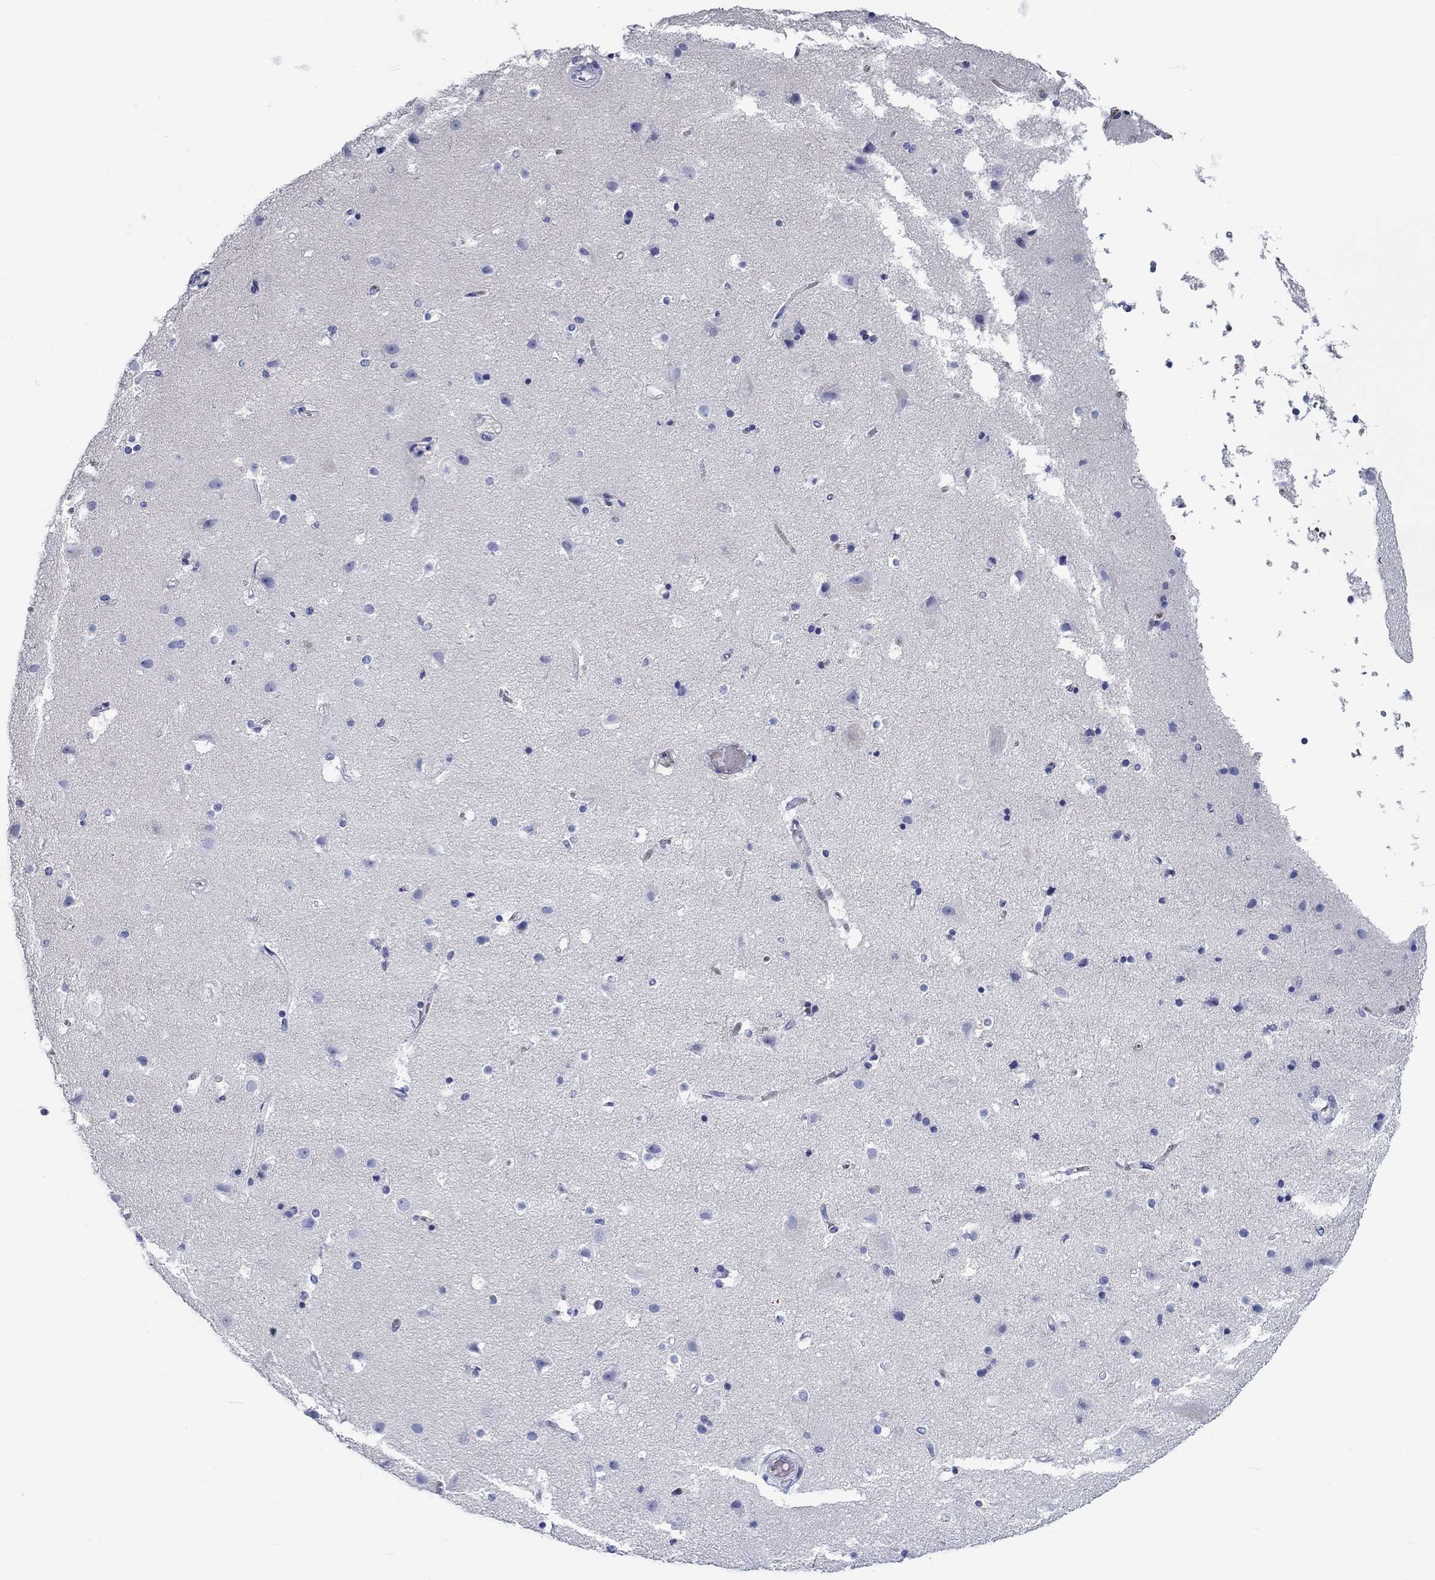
{"staining": {"intensity": "negative", "quantity": "none", "location": "none"}, "tissue": "cerebral cortex", "cell_type": "Endothelial cells", "image_type": "normal", "snomed": [{"axis": "morphology", "description": "Normal tissue, NOS"}, {"axis": "topography", "description": "Cerebral cortex"}], "caption": "Immunohistochemistry (IHC) image of normal cerebral cortex: cerebral cortex stained with DAB demonstrates no significant protein positivity in endothelial cells. The staining is performed using DAB (3,3'-diaminobenzidine) brown chromogen with nuclei counter-stained in using hematoxylin.", "gene": "CD40LG", "patient": {"sex": "female", "age": 52}}